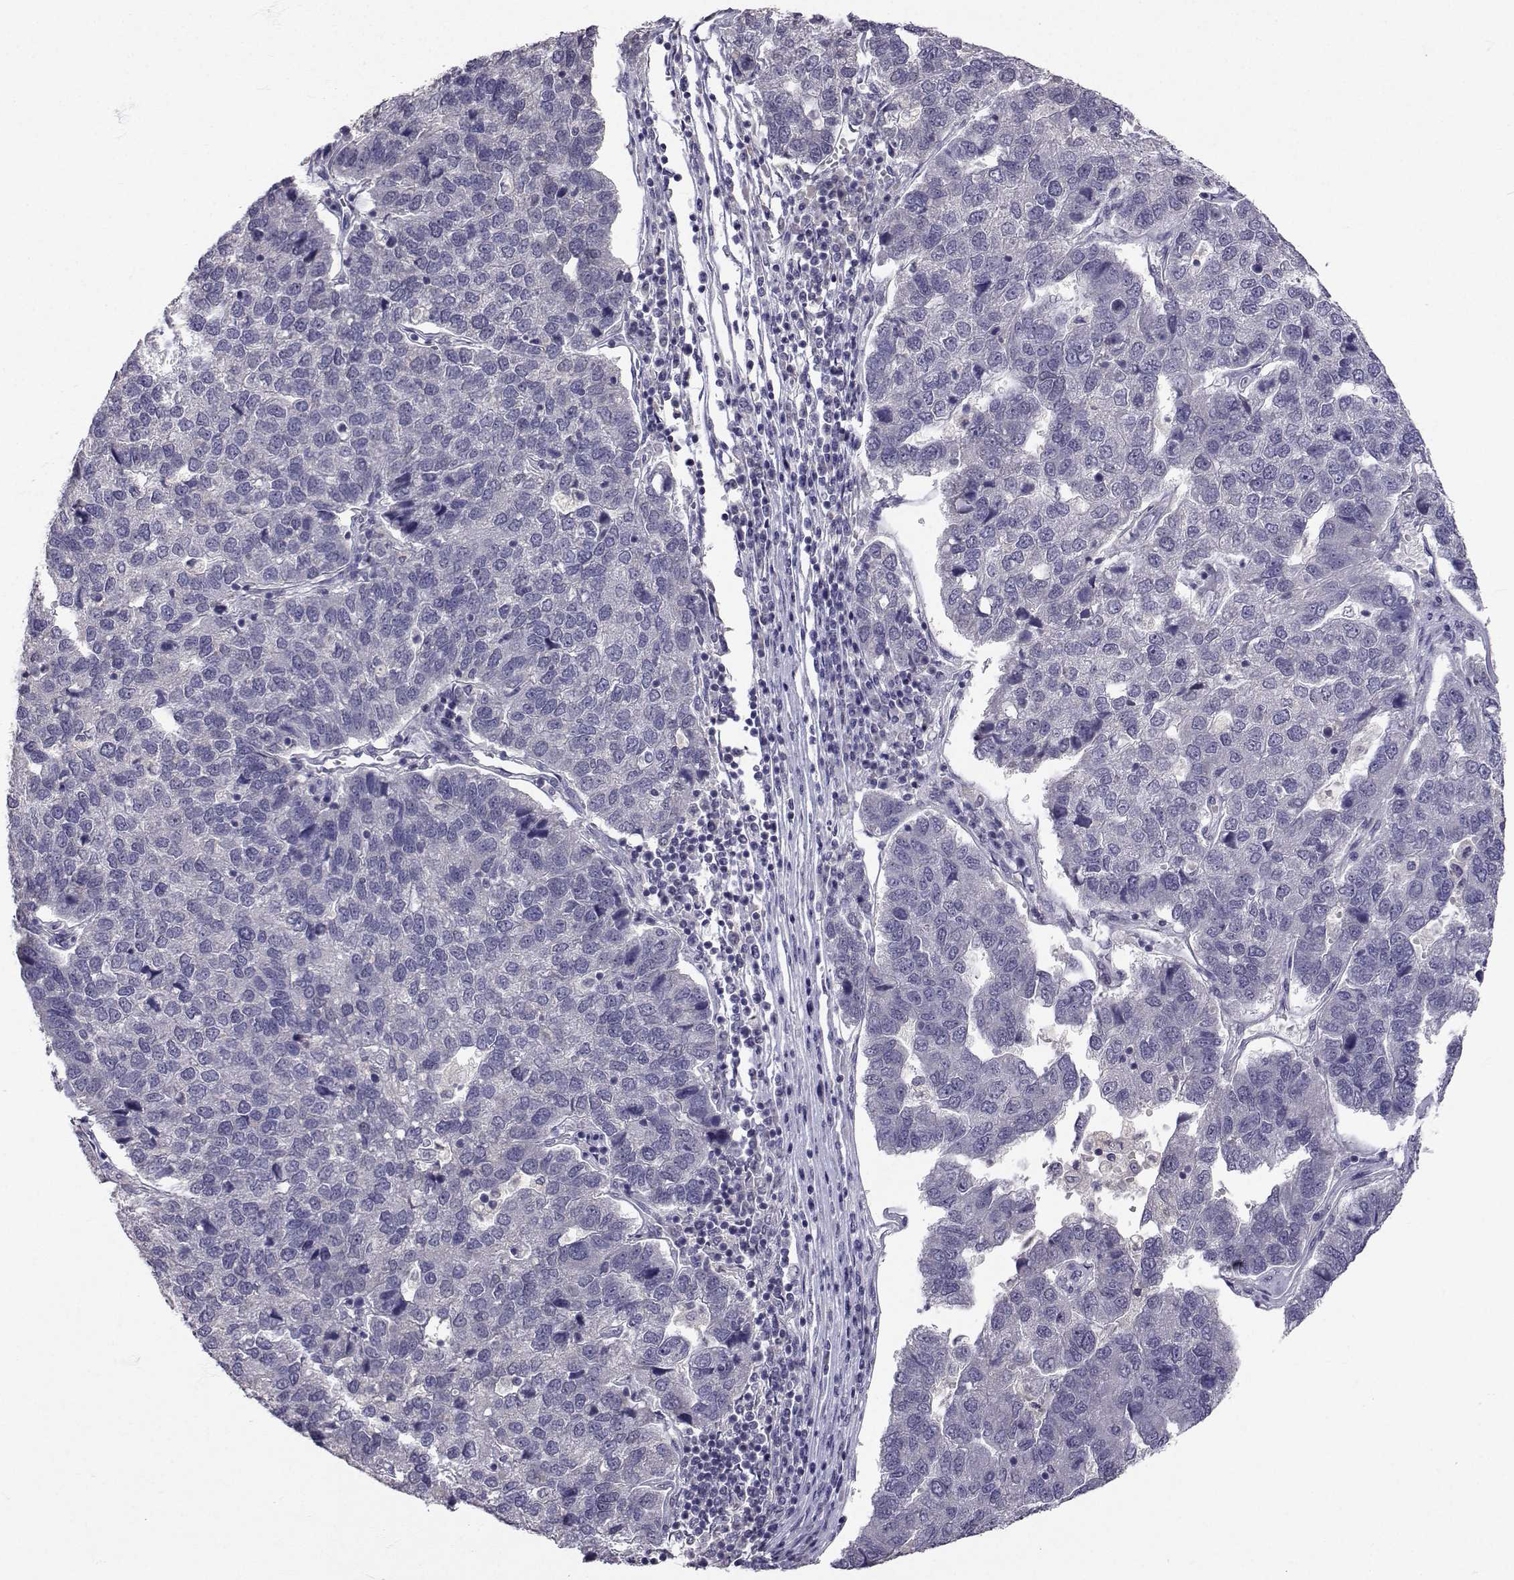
{"staining": {"intensity": "negative", "quantity": "none", "location": "none"}, "tissue": "pancreatic cancer", "cell_type": "Tumor cells", "image_type": "cancer", "snomed": [{"axis": "morphology", "description": "Adenocarcinoma, NOS"}, {"axis": "topography", "description": "Pancreas"}], "caption": "This photomicrograph is of pancreatic cancer stained with immunohistochemistry (IHC) to label a protein in brown with the nuclei are counter-stained blue. There is no expression in tumor cells.", "gene": "SLC6A3", "patient": {"sex": "female", "age": 61}}